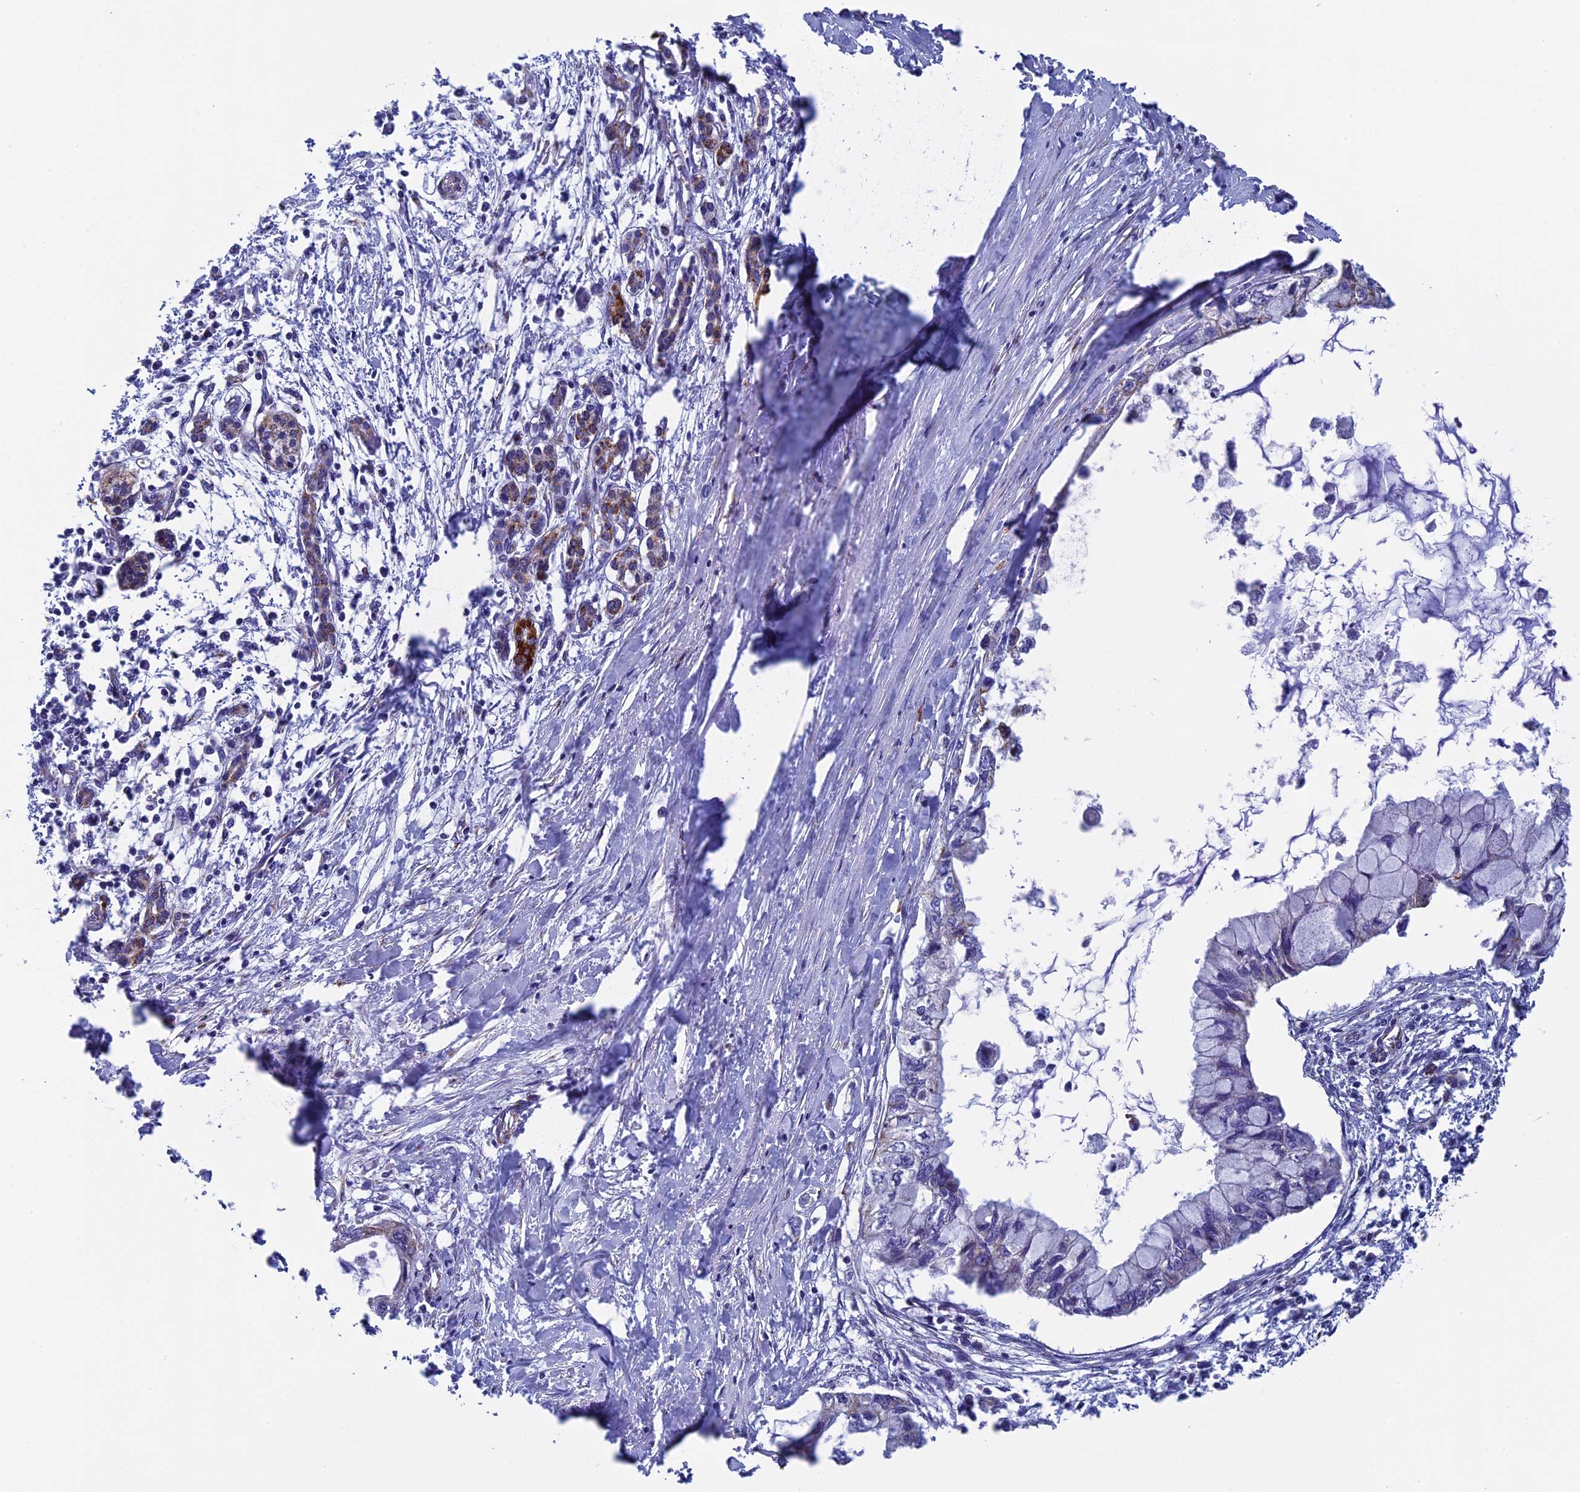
{"staining": {"intensity": "negative", "quantity": "none", "location": "none"}, "tissue": "pancreatic cancer", "cell_type": "Tumor cells", "image_type": "cancer", "snomed": [{"axis": "morphology", "description": "Adenocarcinoma, NOS"}, {"axis": "topography", "description": "Pancreas"}], "caption": "Immunohistochemical staining of human pancreatic cancer (adenocarcinoma) shows no significant positivity in tumor cells.", "gene": "UQCRFS1", "patient": {"sex": "male", "age": 48}}